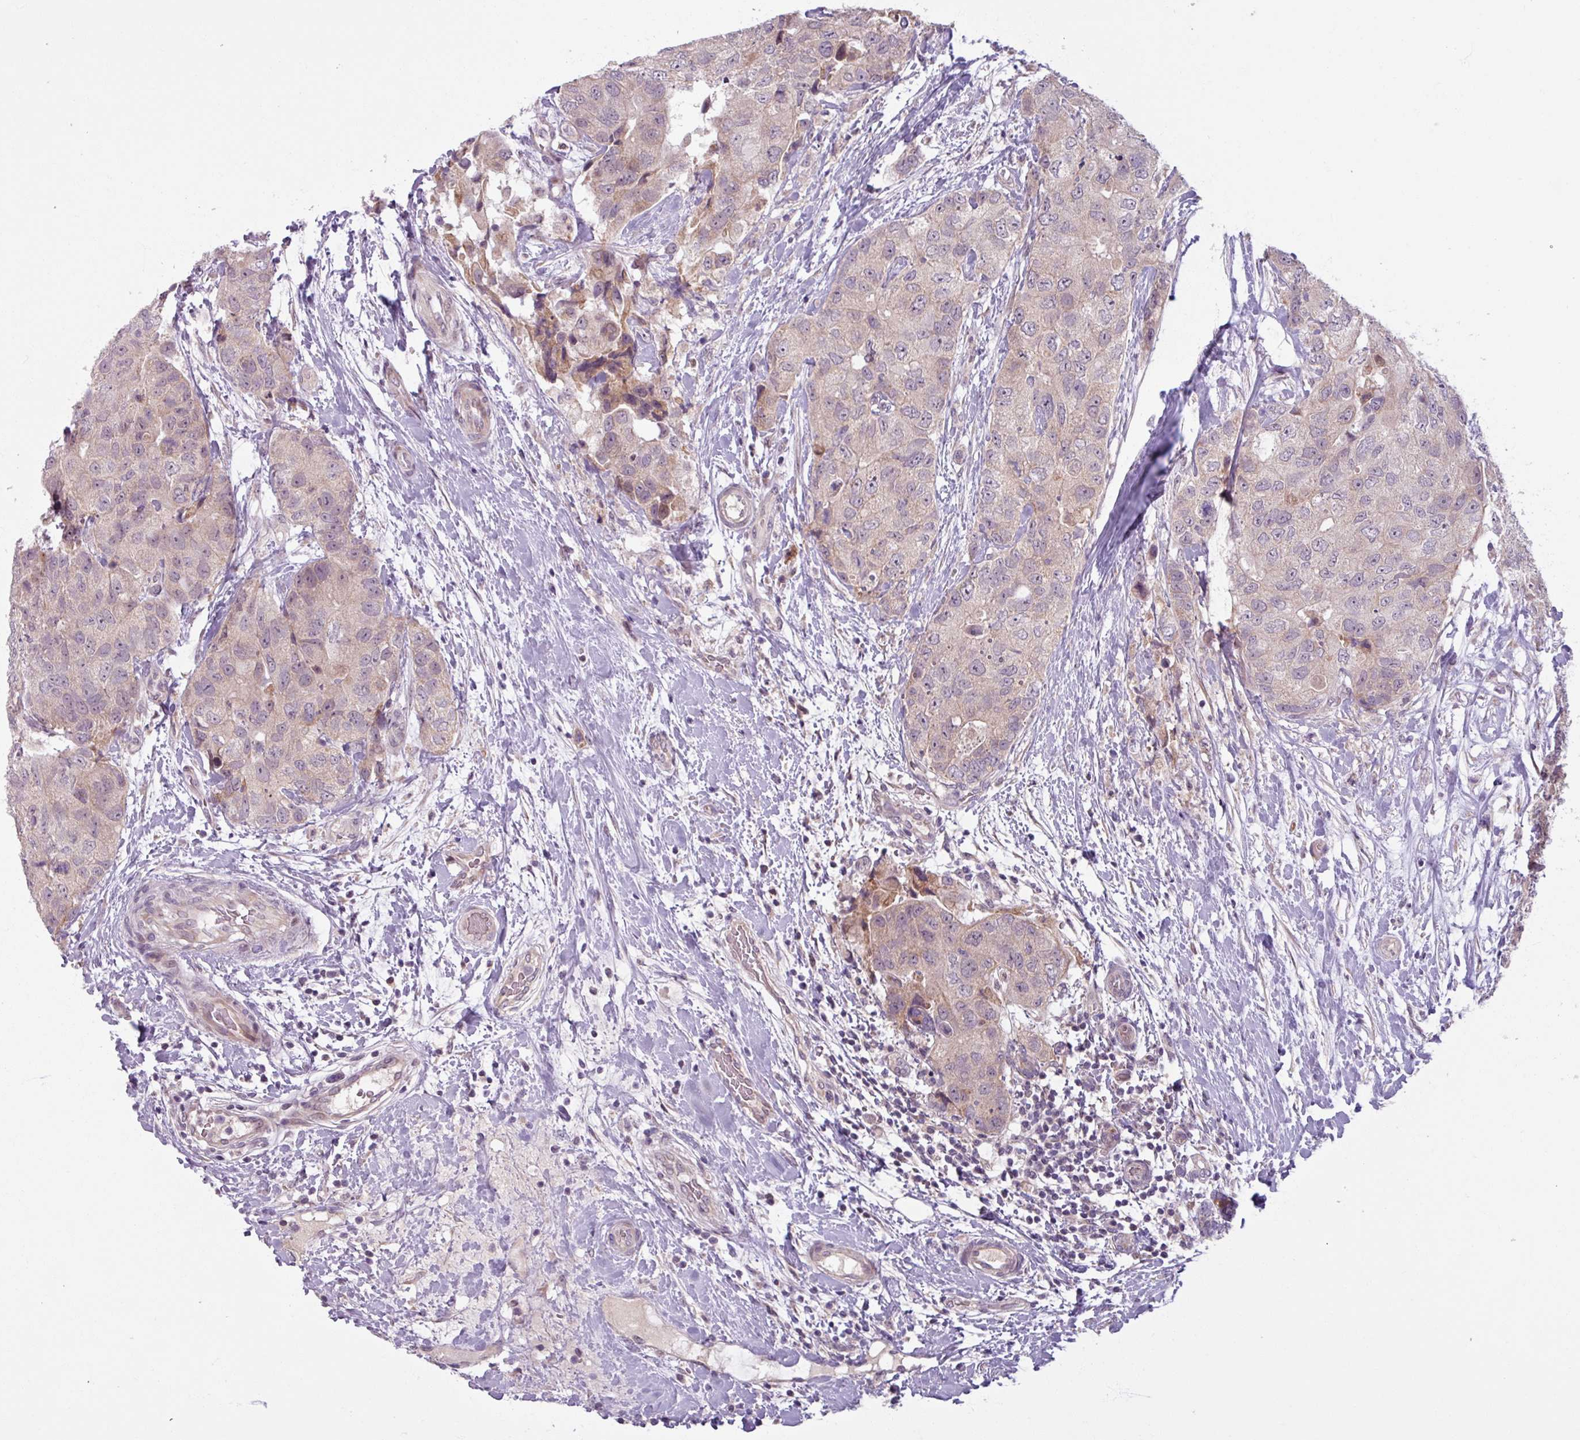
{"staining": {"intensity": "negative", "quantity": "none", "location": "none"}, "tissue": "breast cancer", "cell_type": "Tumor cells", "image_type": "cancer", "snomed": [{"axis": "morphology", "description": "Duct carcinoma"}, {"axis": "topography", "description": "Breast"}], "caption": "An immunohistochemistry photomicrograph of breast intraductal carcinoma is shown. There is no staining in tumor cells of breast intraductal carcinoma. (Immunohistochemistry (ihc), brightfield microscopy, high magnification).", "gene": "OGFOD3", "patient": {"sex": "female", "age": 62}}